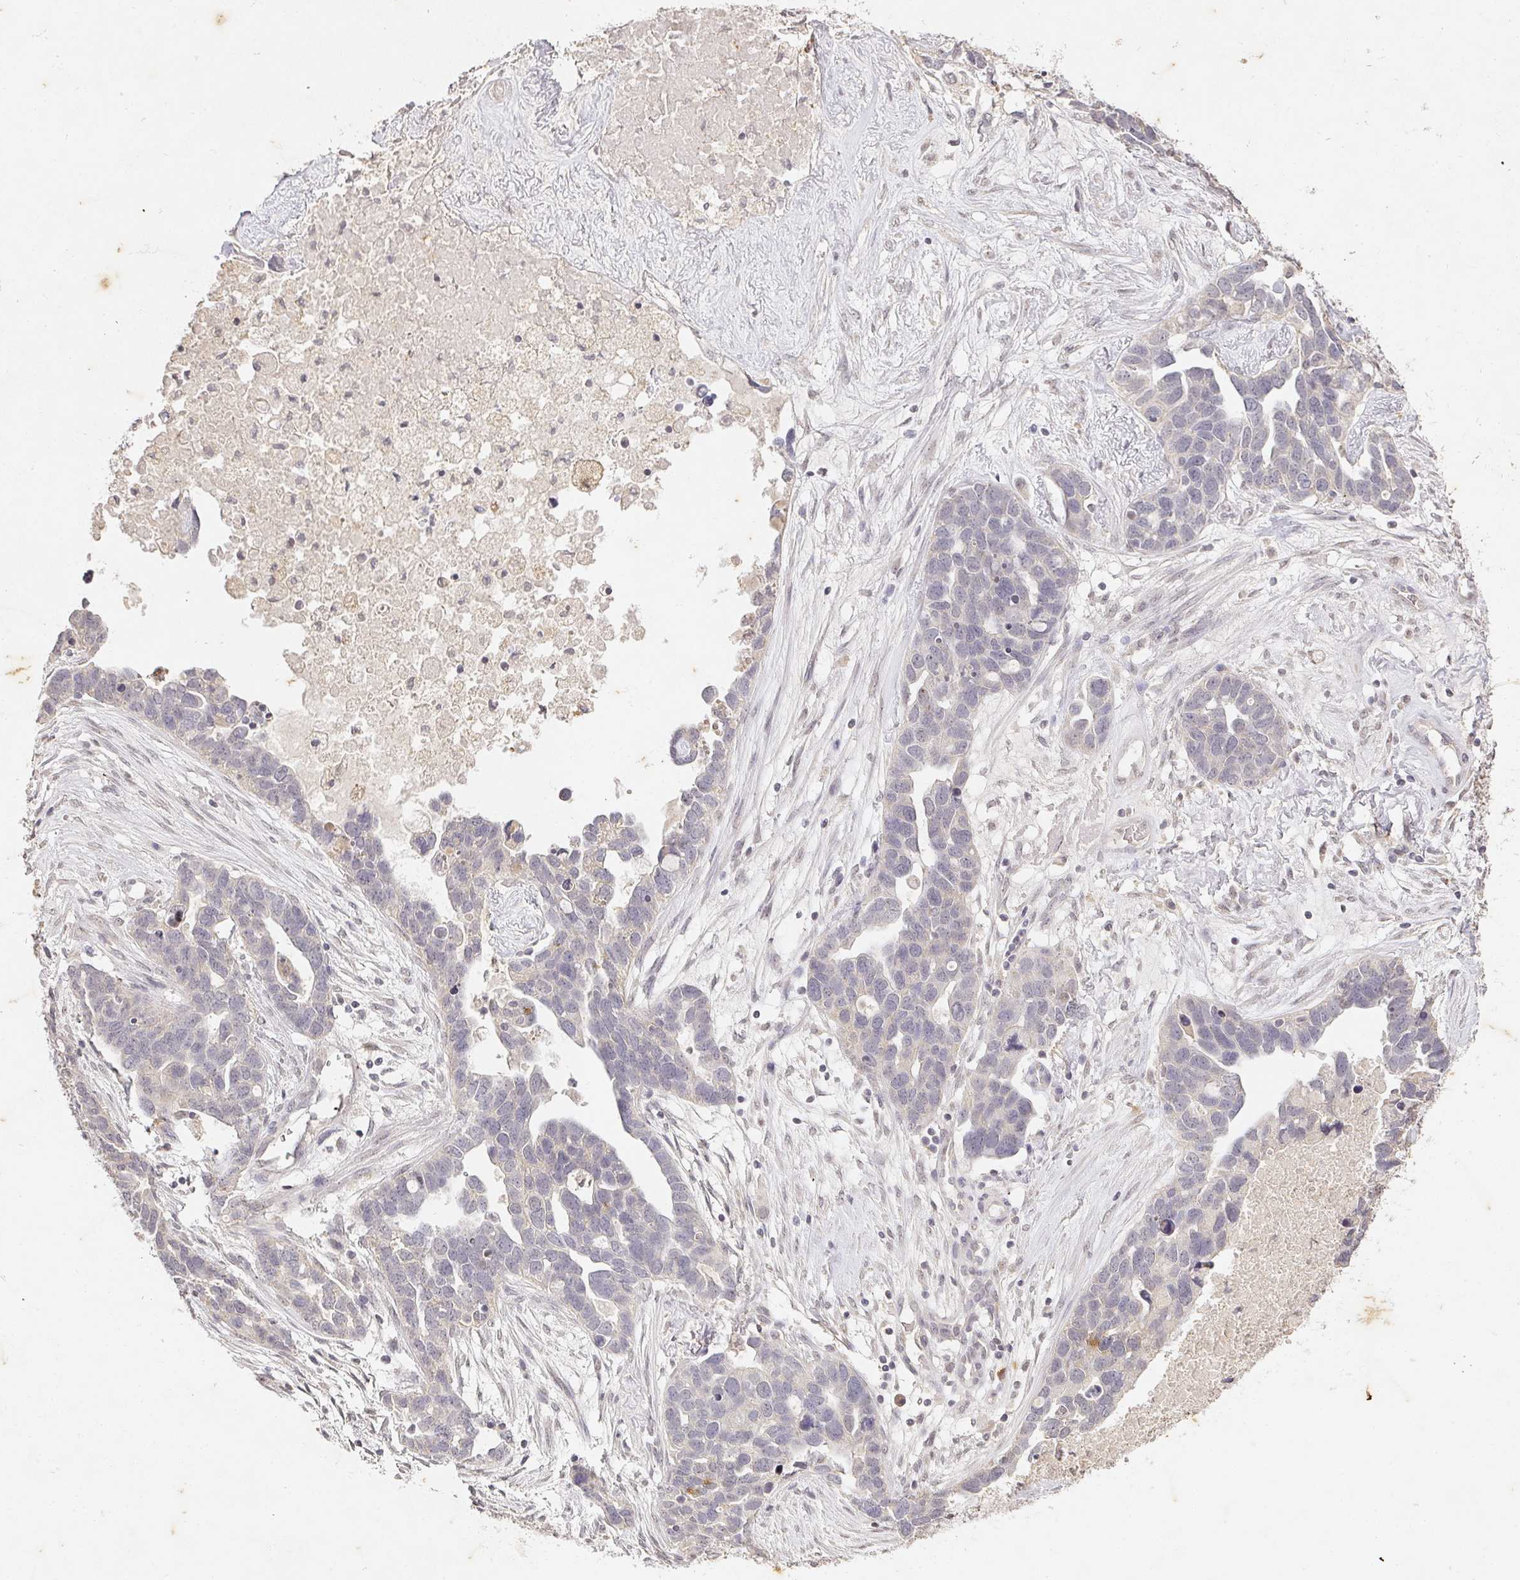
{"staining": {"intensity": "negative", "quantity": "none", "location": "none"}, "tissue": "ovarian cancer", "cell_type": "Tumor cells", "image_type": "cancer", "snomed": [{"axis": "morphology", "description": "Cystadenocarcinoma, serous, NOS"}, {"axis": "topography", "description": "Ovary"}], "caption": "This is an IHC histopathology image of human ovarian serous cystadenocarcinoma. There is no positivity in tumor cells.", "gene": "CAPN5", "patient": {"sex": "female", "age": 54}}